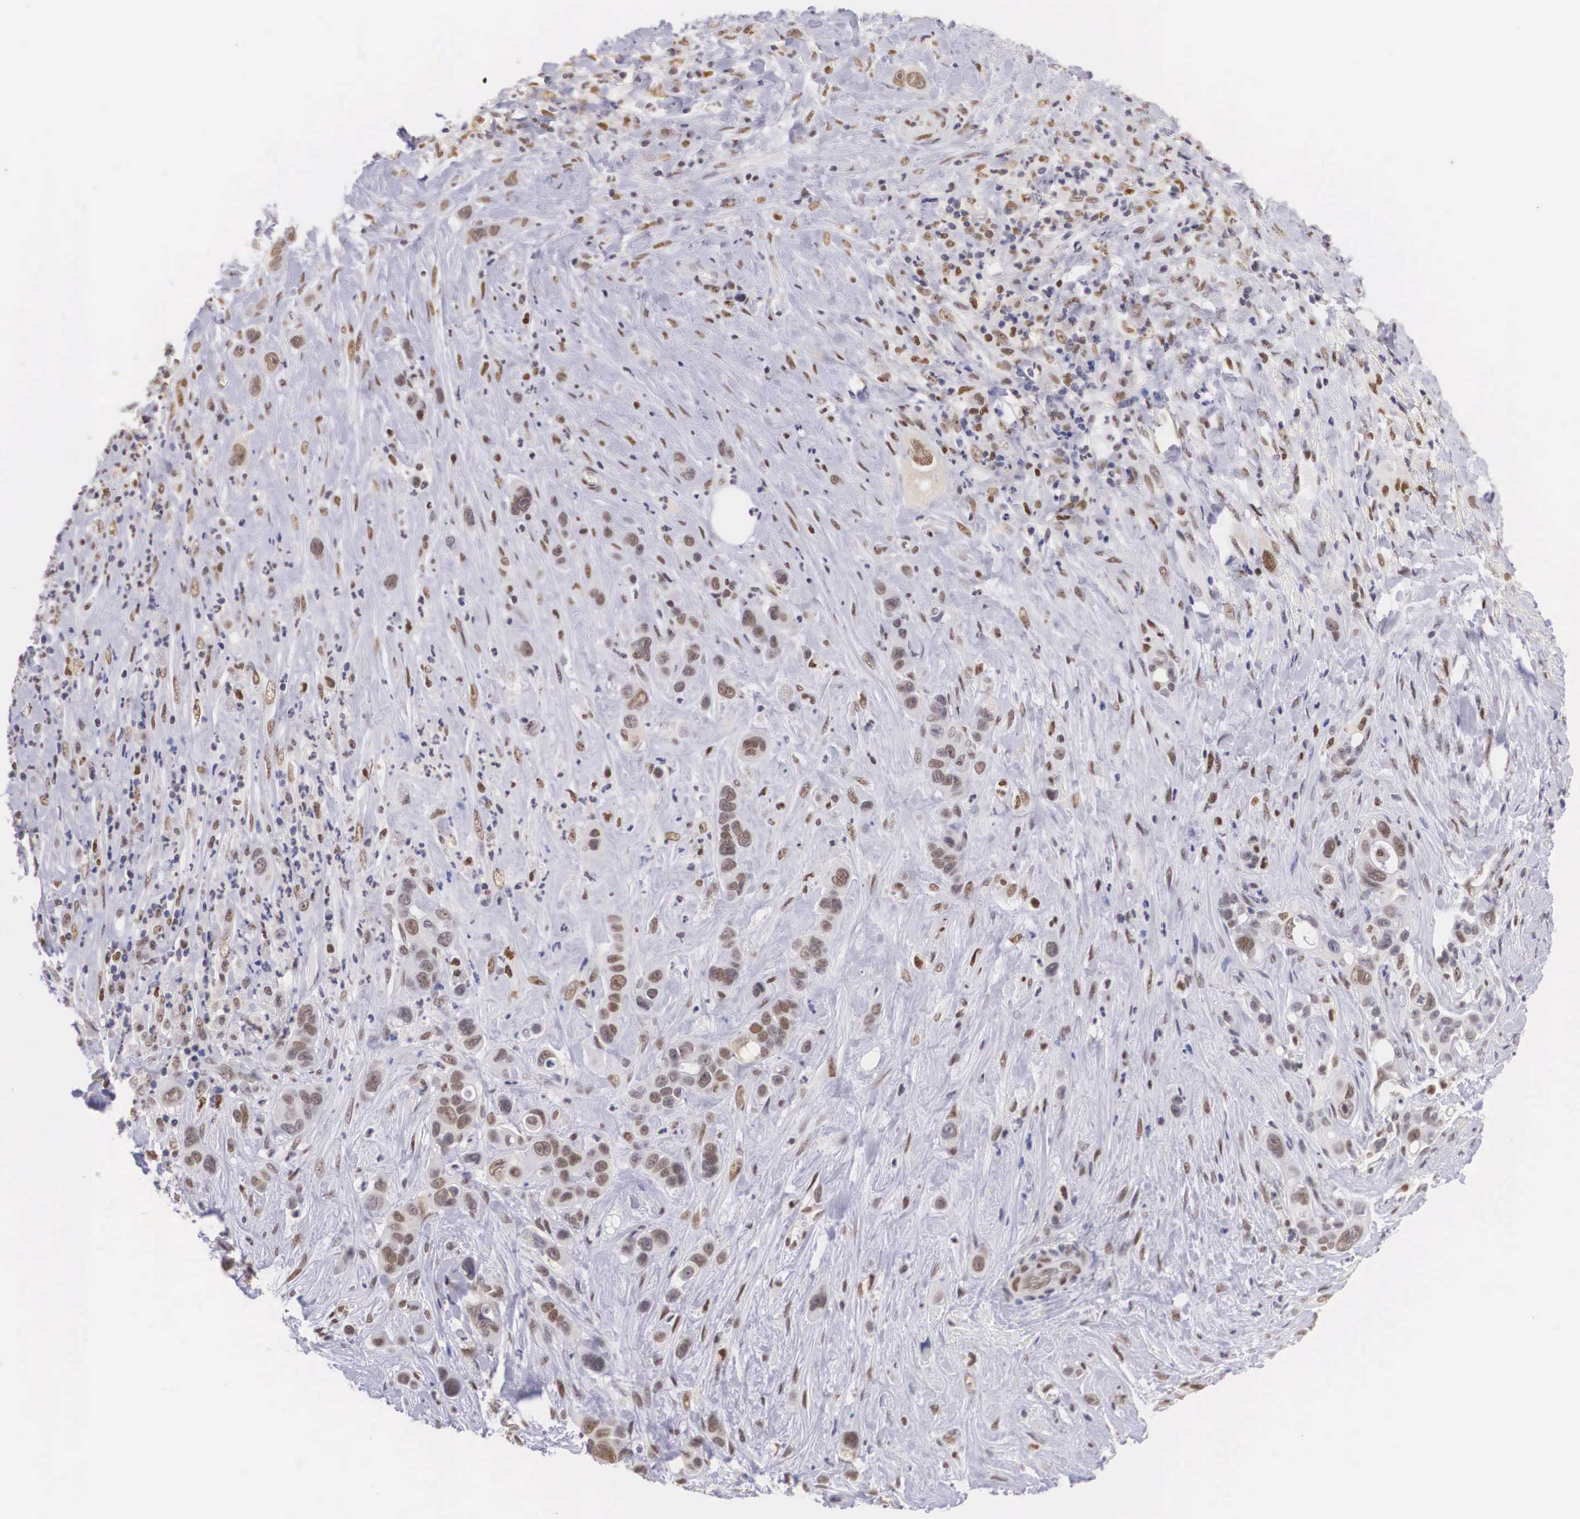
{"staining": {"intensity": "moderate", "quantity": ">75%", "location": "nuclear"}, "tissue": "liver cancer", "cell_type": "Tumor cells", "image_type": "cancer", "snomed": [{"axis": "morphology", "description": "Cholangiocarcinoma"}, {"axis": "topography", "description": "Liver"}], "caption": "DAB (3,3'-diaminobenzidine) immunohistochemical staining of human liver cancer demonstrates moderate nuclear protein positivity in approximately >75% of tumor cells.", "gene": "ETV6", "patient": {"sex": "female", "age": 79}}